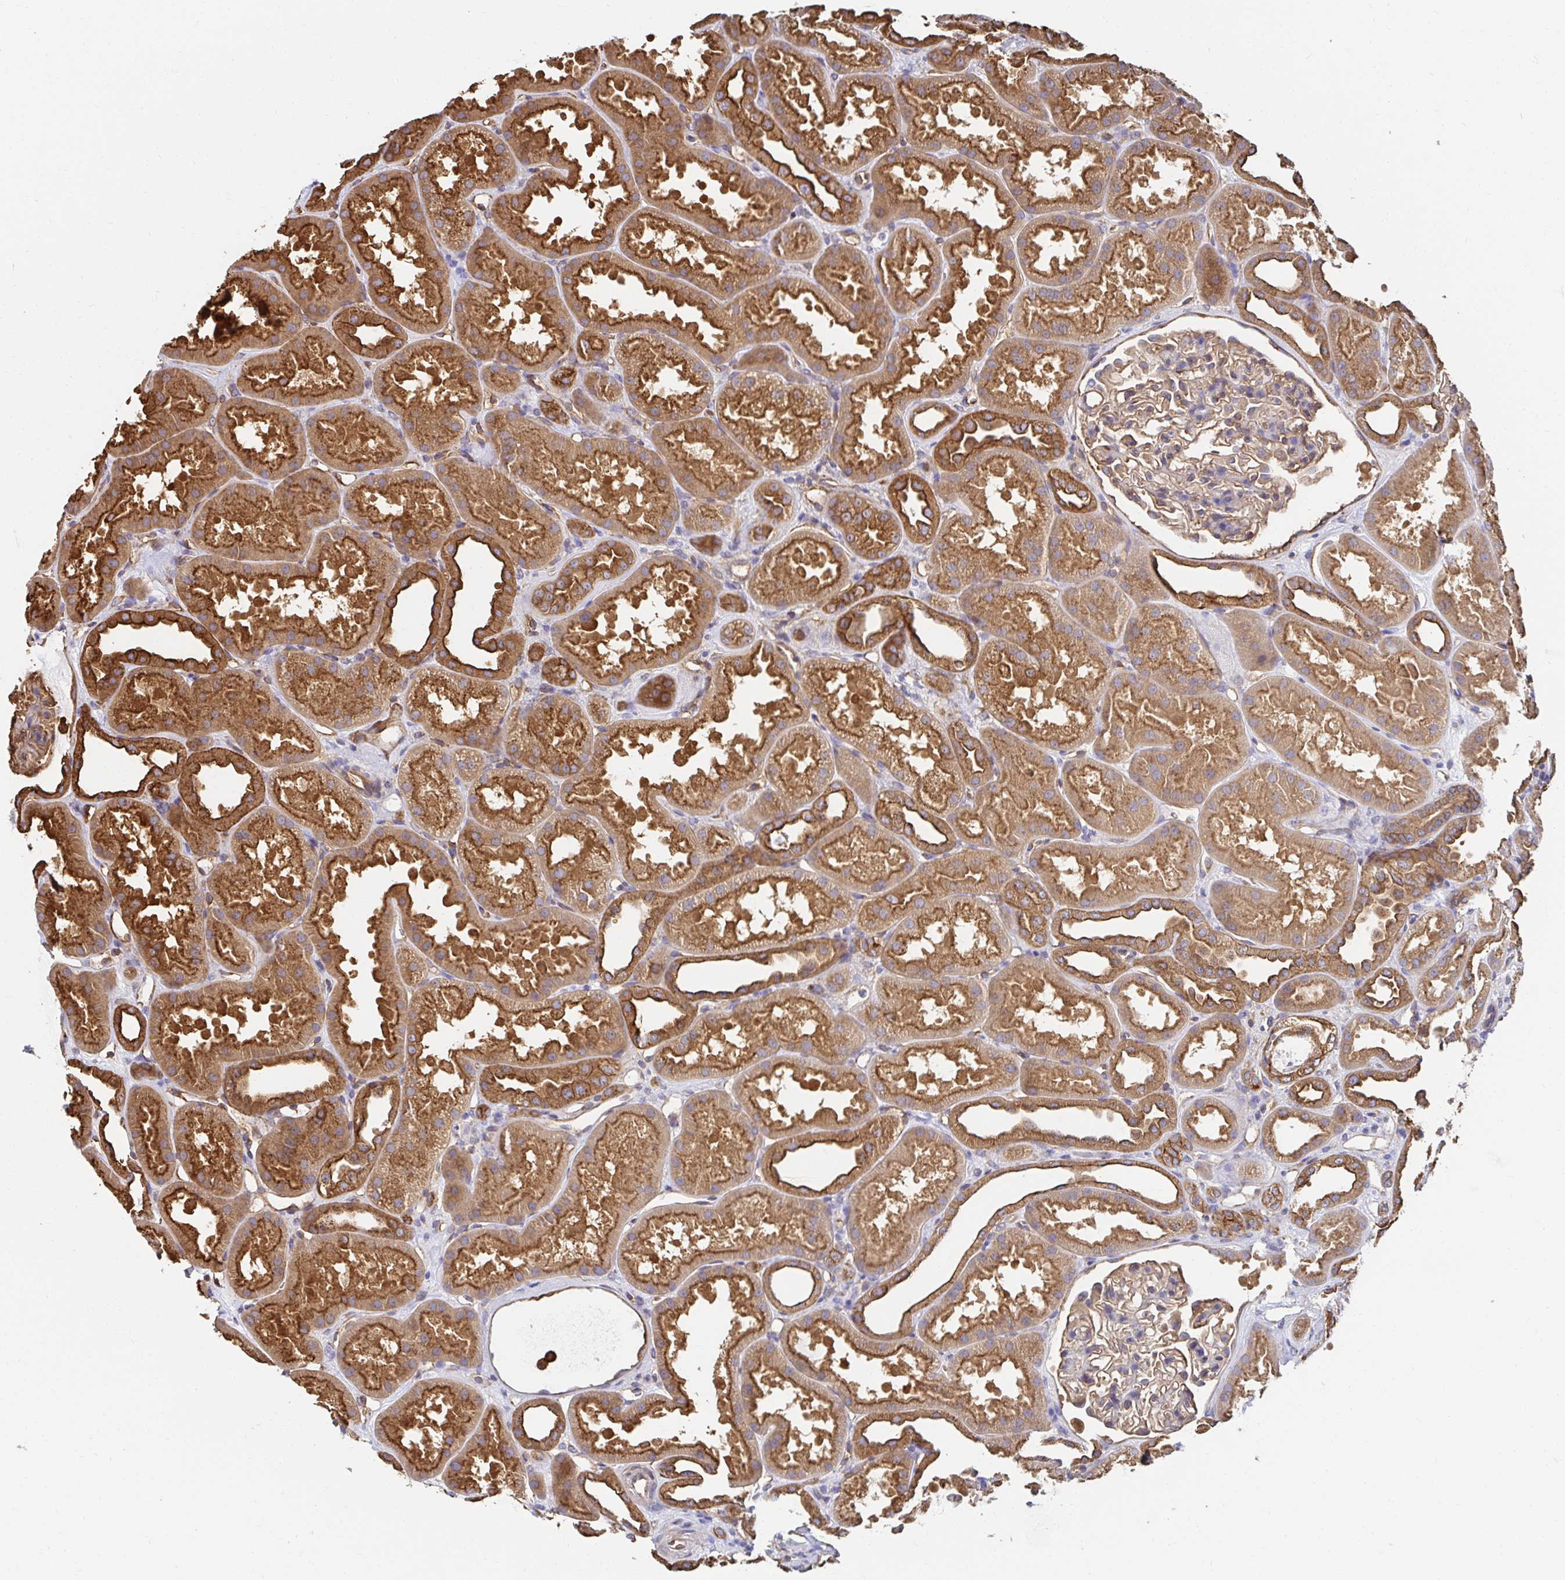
{"staining": {"intensity": "moderate", "quantity": "25%-75%", "location": "cytoplasmic/membranous"}, "tissue": "kidney", "cell_type": "Cells in glomeruli", "image_type": "normal", "snomed": [{"axis": "morphology", "description": "Normal tissue, NOS"}, {"axis": "topography", "description": "Kidney"}], "caption": "A photomicrograph of kidney stained for a protein exhibits moderate cytoplasmic/membranous brown staining in cells in glomeruli. (DAB = brown stain, brightfield microscopy at high magnification).", "gene": "CTTN", "patient": {"sex": "male", "age": 61}}